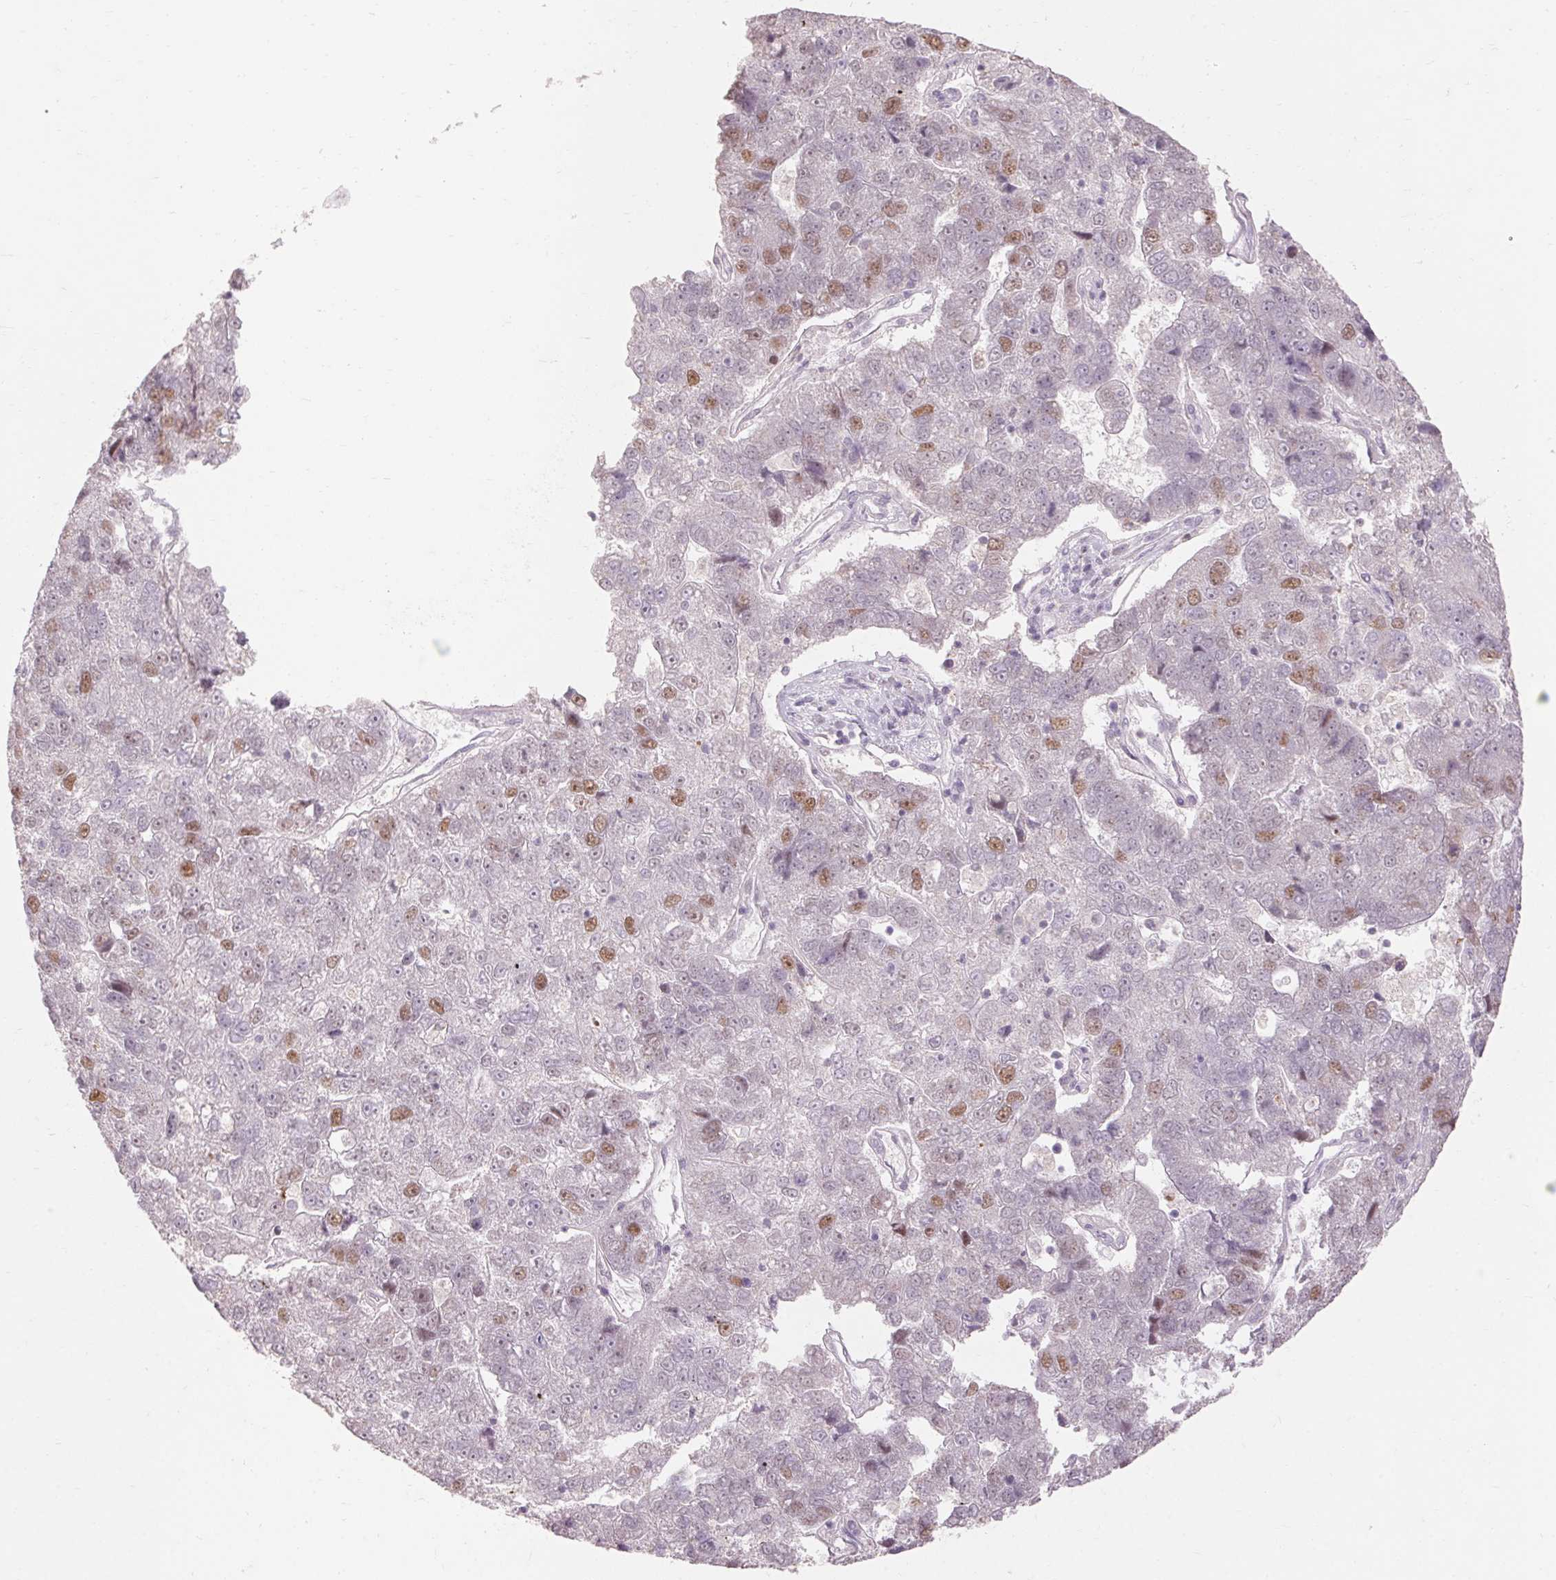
{"staining": {"intensity": "moderate", "quantity": "<25%", "location": "nuclear"}, "tissue": "pancreatic cancer", "cell_type": "Tumor cells", "image_type": "cancer", "snomed": [{"axis": "morphology", "description": "Adenocarcinoma, NOS"}, {"axis": "topography", "description": "Pancreas"}], "caption": "The micrograph exhibits immunohistochemical staining of pancreatic cancer (adenocarcinoma). There is moderate nuclear expression is seen in approximately <25% of tumor cells. (IHC, brightfield microscopy, high magnification).", "gene": "SKP2", "patient": {"sex": "female", "age": 61}}